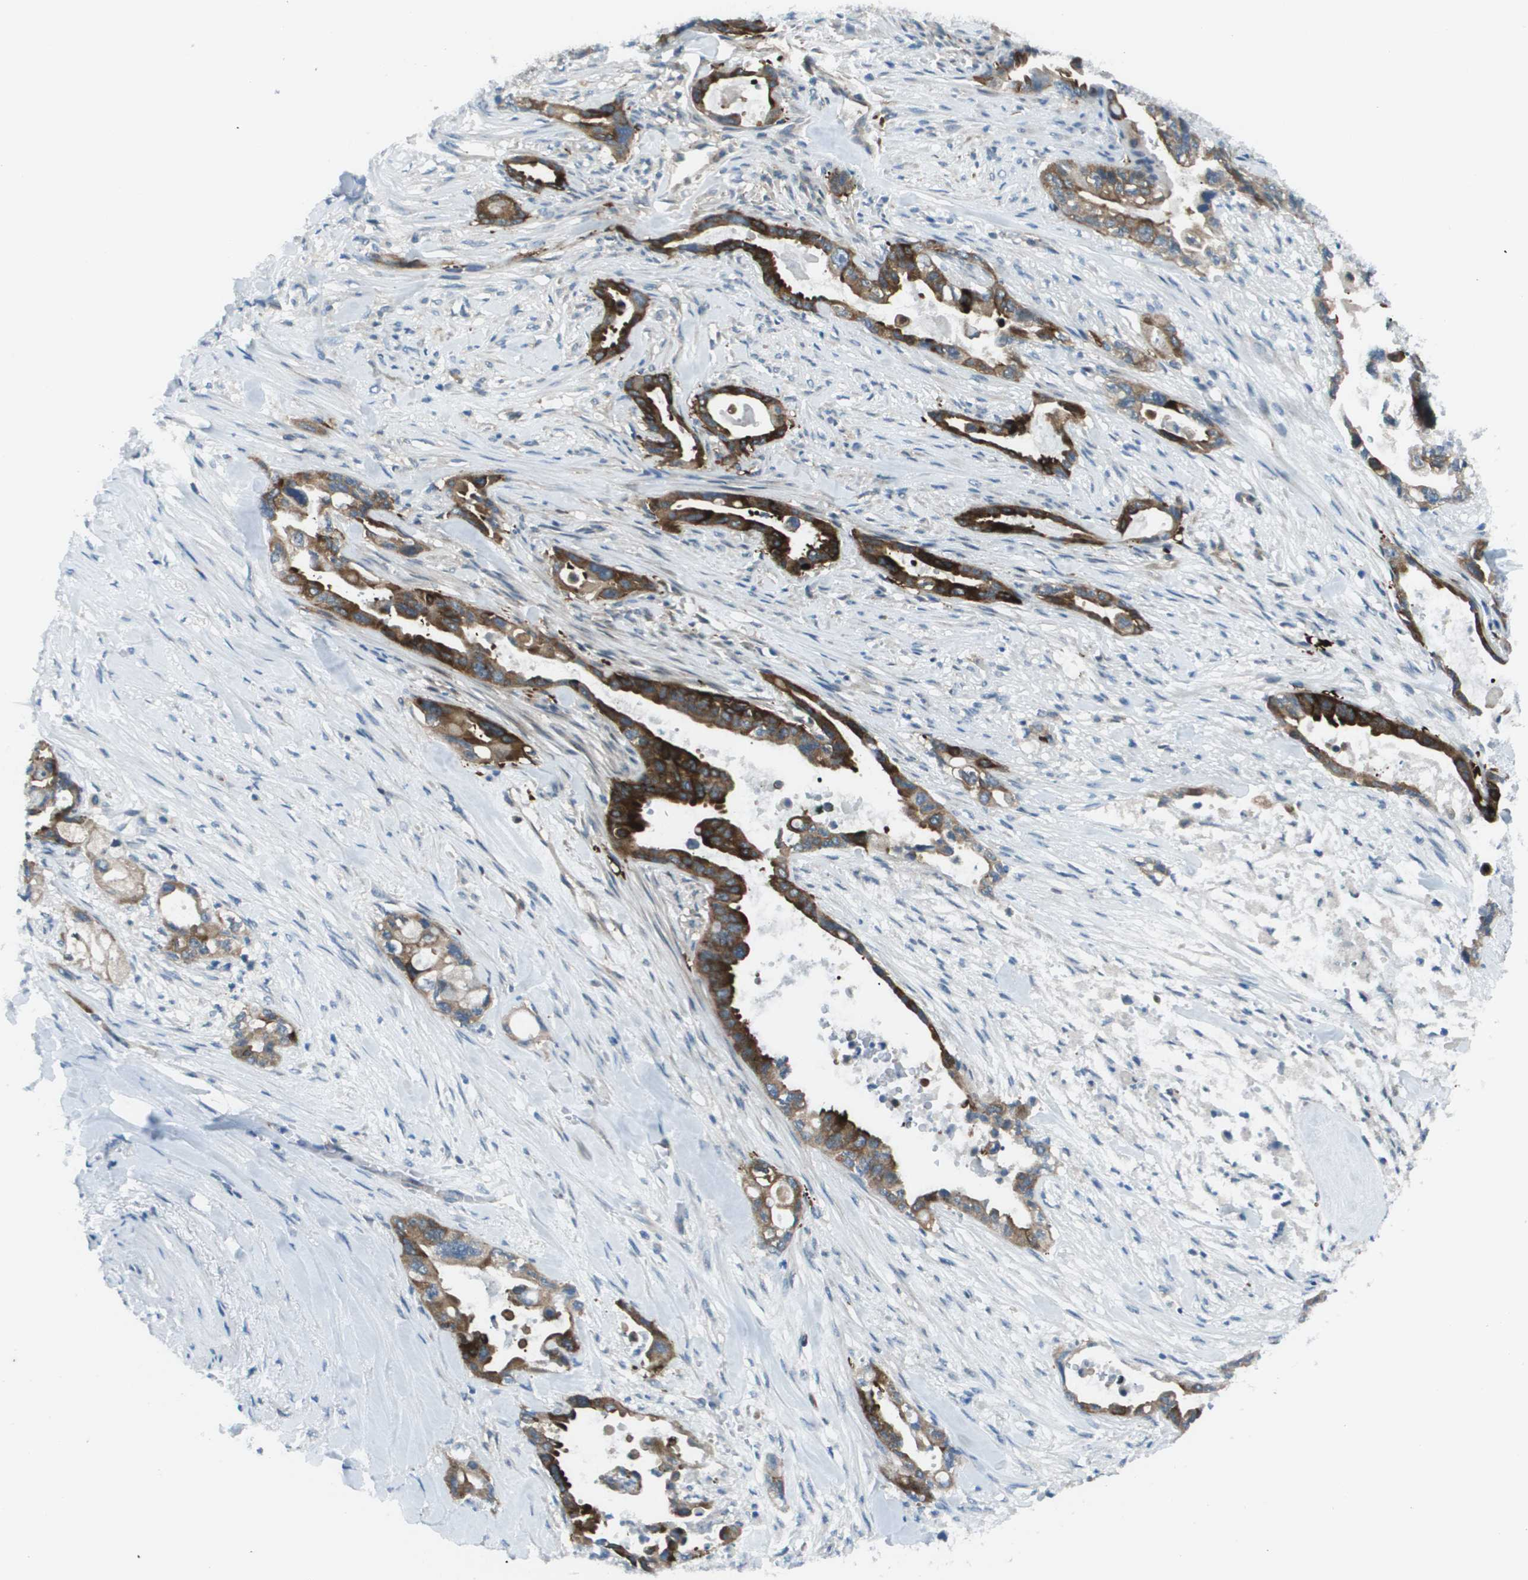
{"staining": {"intensity": "strong", "quantity": ">75%", "location": "cytoplasmic/membranous"}, "tissue": "pancreatic cancer", "cell_type": "Tumor cells", "image_type": "cancer", "snomed": [{"axis": "morphology", "description": "Adenocarcinoma, NOS"}, {"axis": "topography", "description": "Pancreas"}], "caption": "Protein positivity by immunohistochemistry (IHC) displays strong cytoplasmic/membranous expression in about >75% of tumor cells in pancreatic cancer (adenocarcinoma). The staining is performed using DAB (3,3'-diaminobenzidine) brown chromogen to label protein expression. The nuclei are counter-stained blue using hematoxylin.", "gene": "STIP1", "patient": {"sex": "male", "age": 70}}